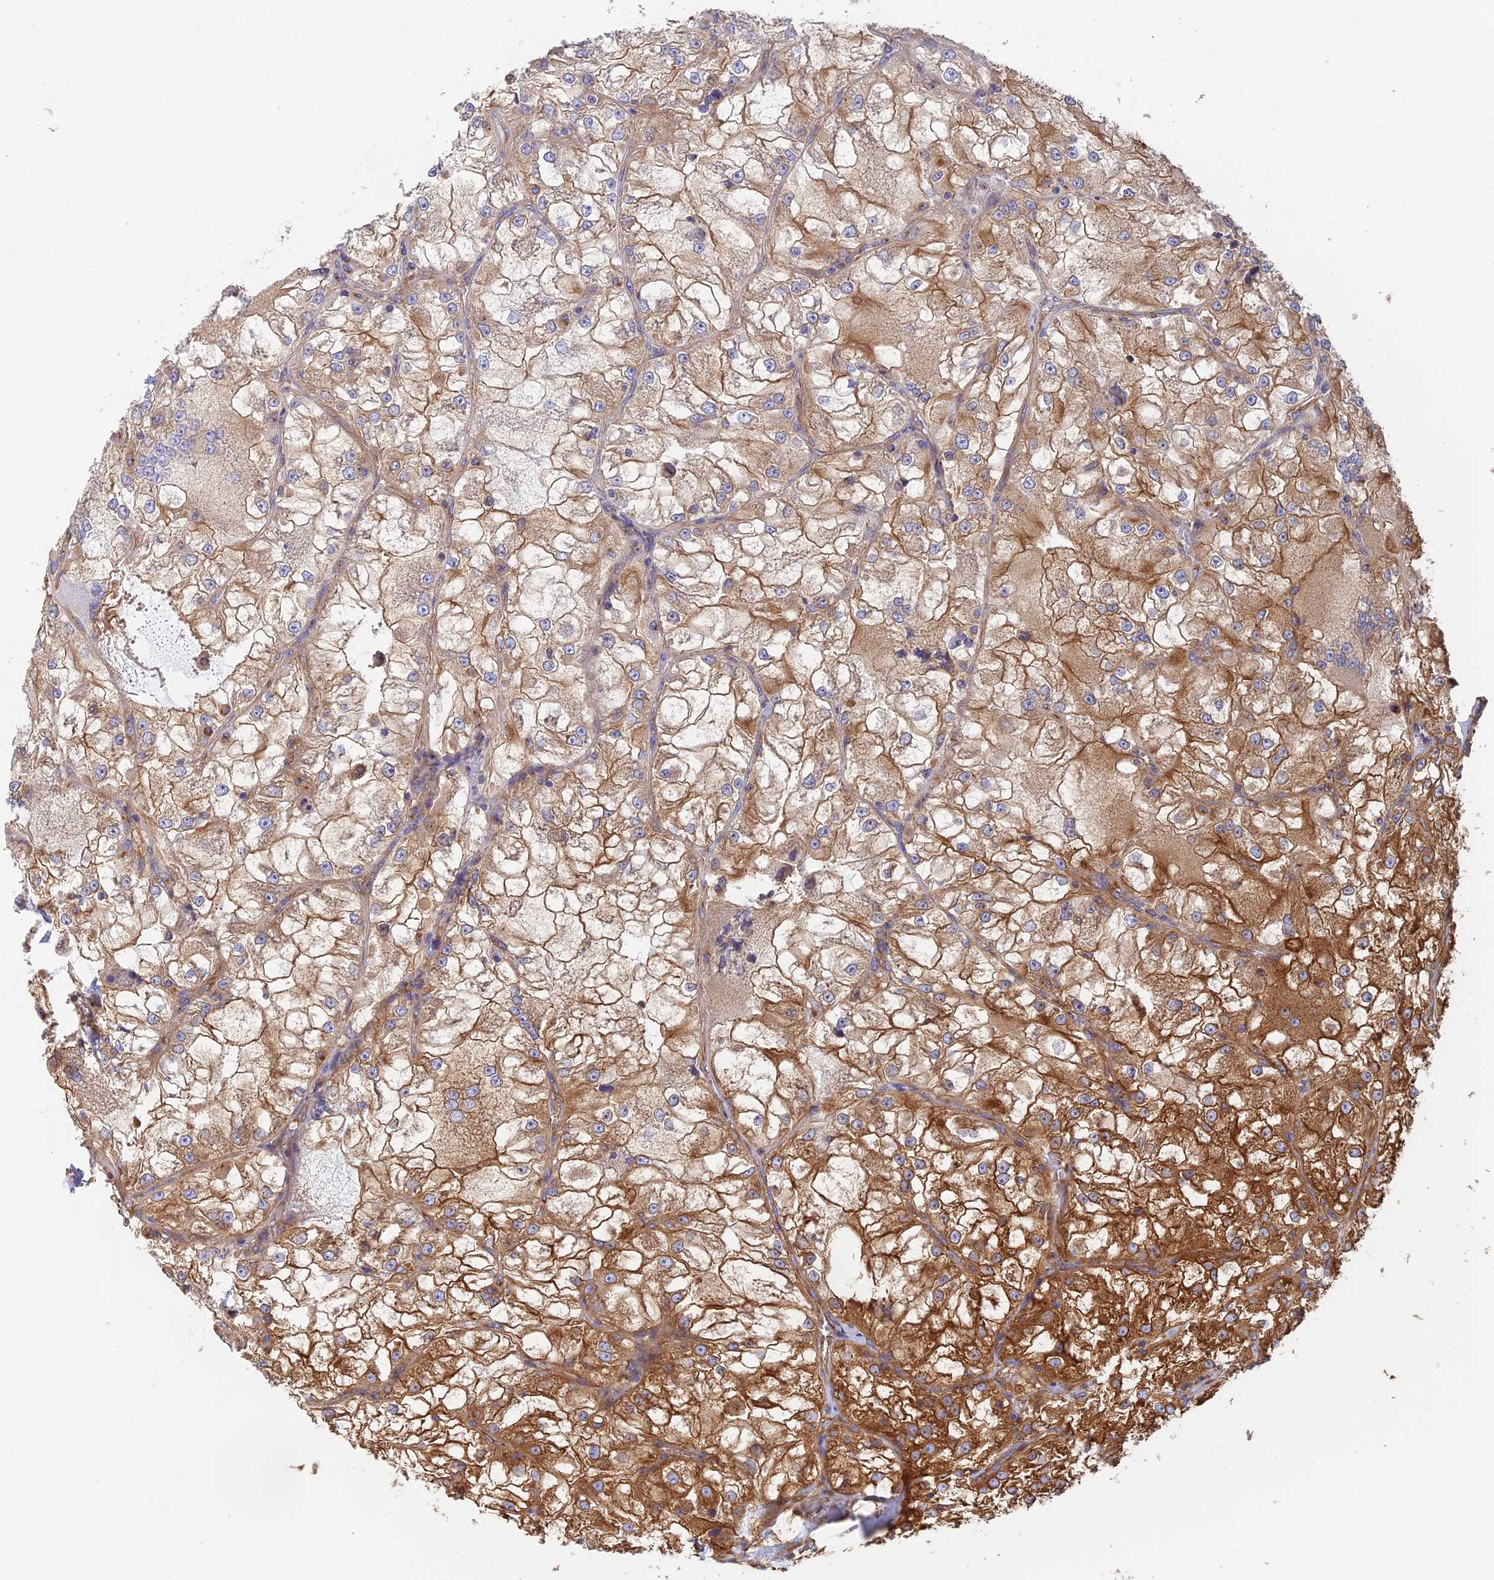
{"staining": {"intensity": "strong", "quantity": ">75%", "location": "cytoplasmic/membranous"}, "tissue": "renal cancer", "cell_type": "Tumor cells", "image_type": "cancer", "snomed": [{"axis": "morphology", "description": "Adenocarcinoma, NOS"}, {"axis": "topography", "description": "Kidney"}], "caption": "Adenocarcinoma (renal) tissue demonstrates strong cytoplasmic/membranous staining in approximately >75% of tumor cells, visualized by immunohistochemistry.", "gene": "DCTN2", "patient": {"sex": "female", "age": 72}}